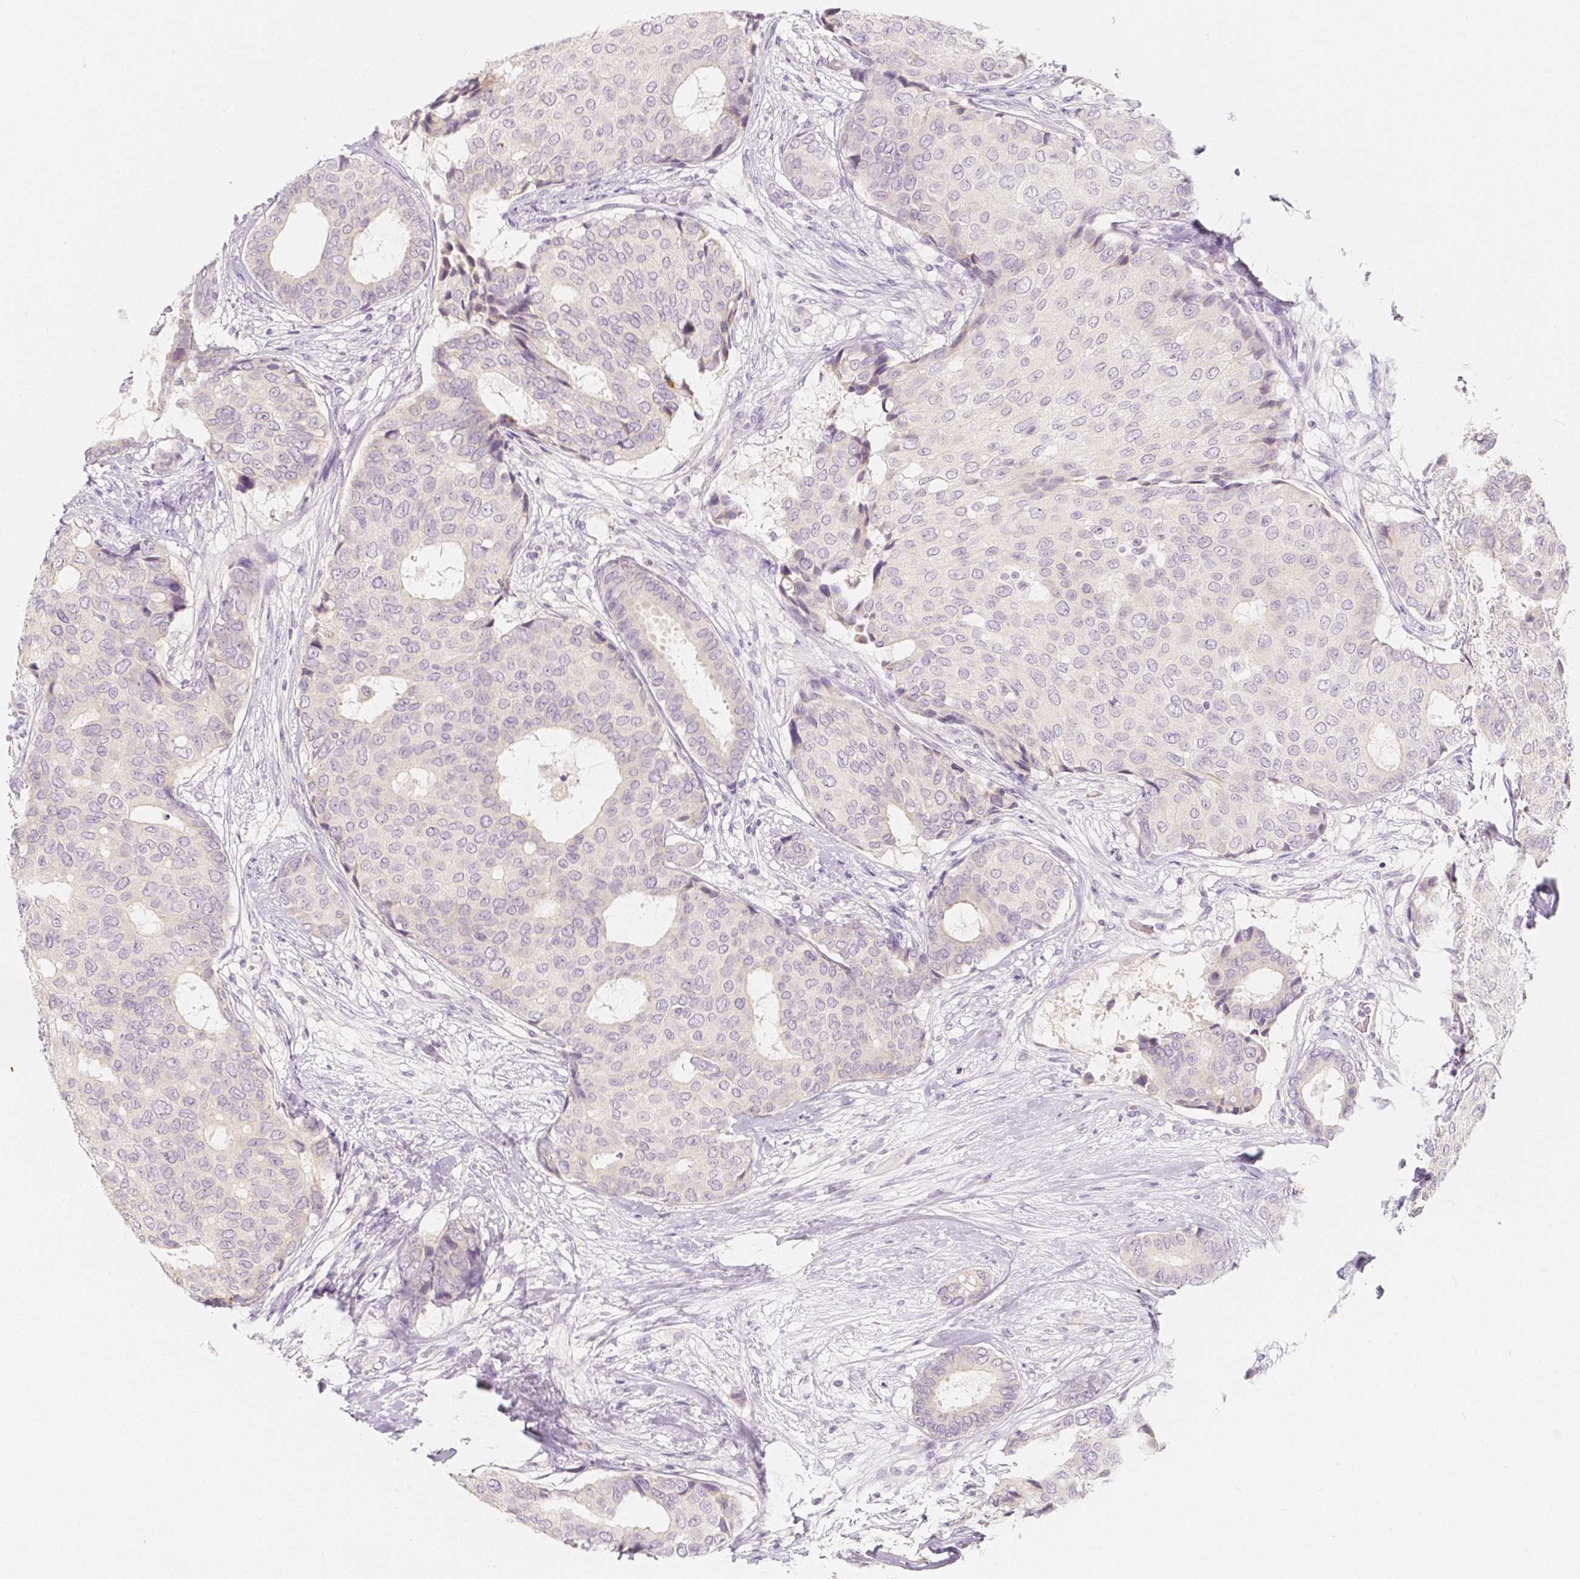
{"staining": {"intensity": "negative", "quantity": "none", "location": "none"}, "tissue": "breast cancer", "cell_type": "Tumor cells", "image_type": "cancer", "snomed": [{"axis": "morphology", "description": "Duct carcinoma"}, {"axis": "topography", "description": "Breast"}], "caption": "A high-resolution image shows immunohistochemistry (IHC) staining of breast cancer, which exhibits no significant staining in tumor cells.", "gene": "BATF", "patient": {"sex": "female", "age": 75}}